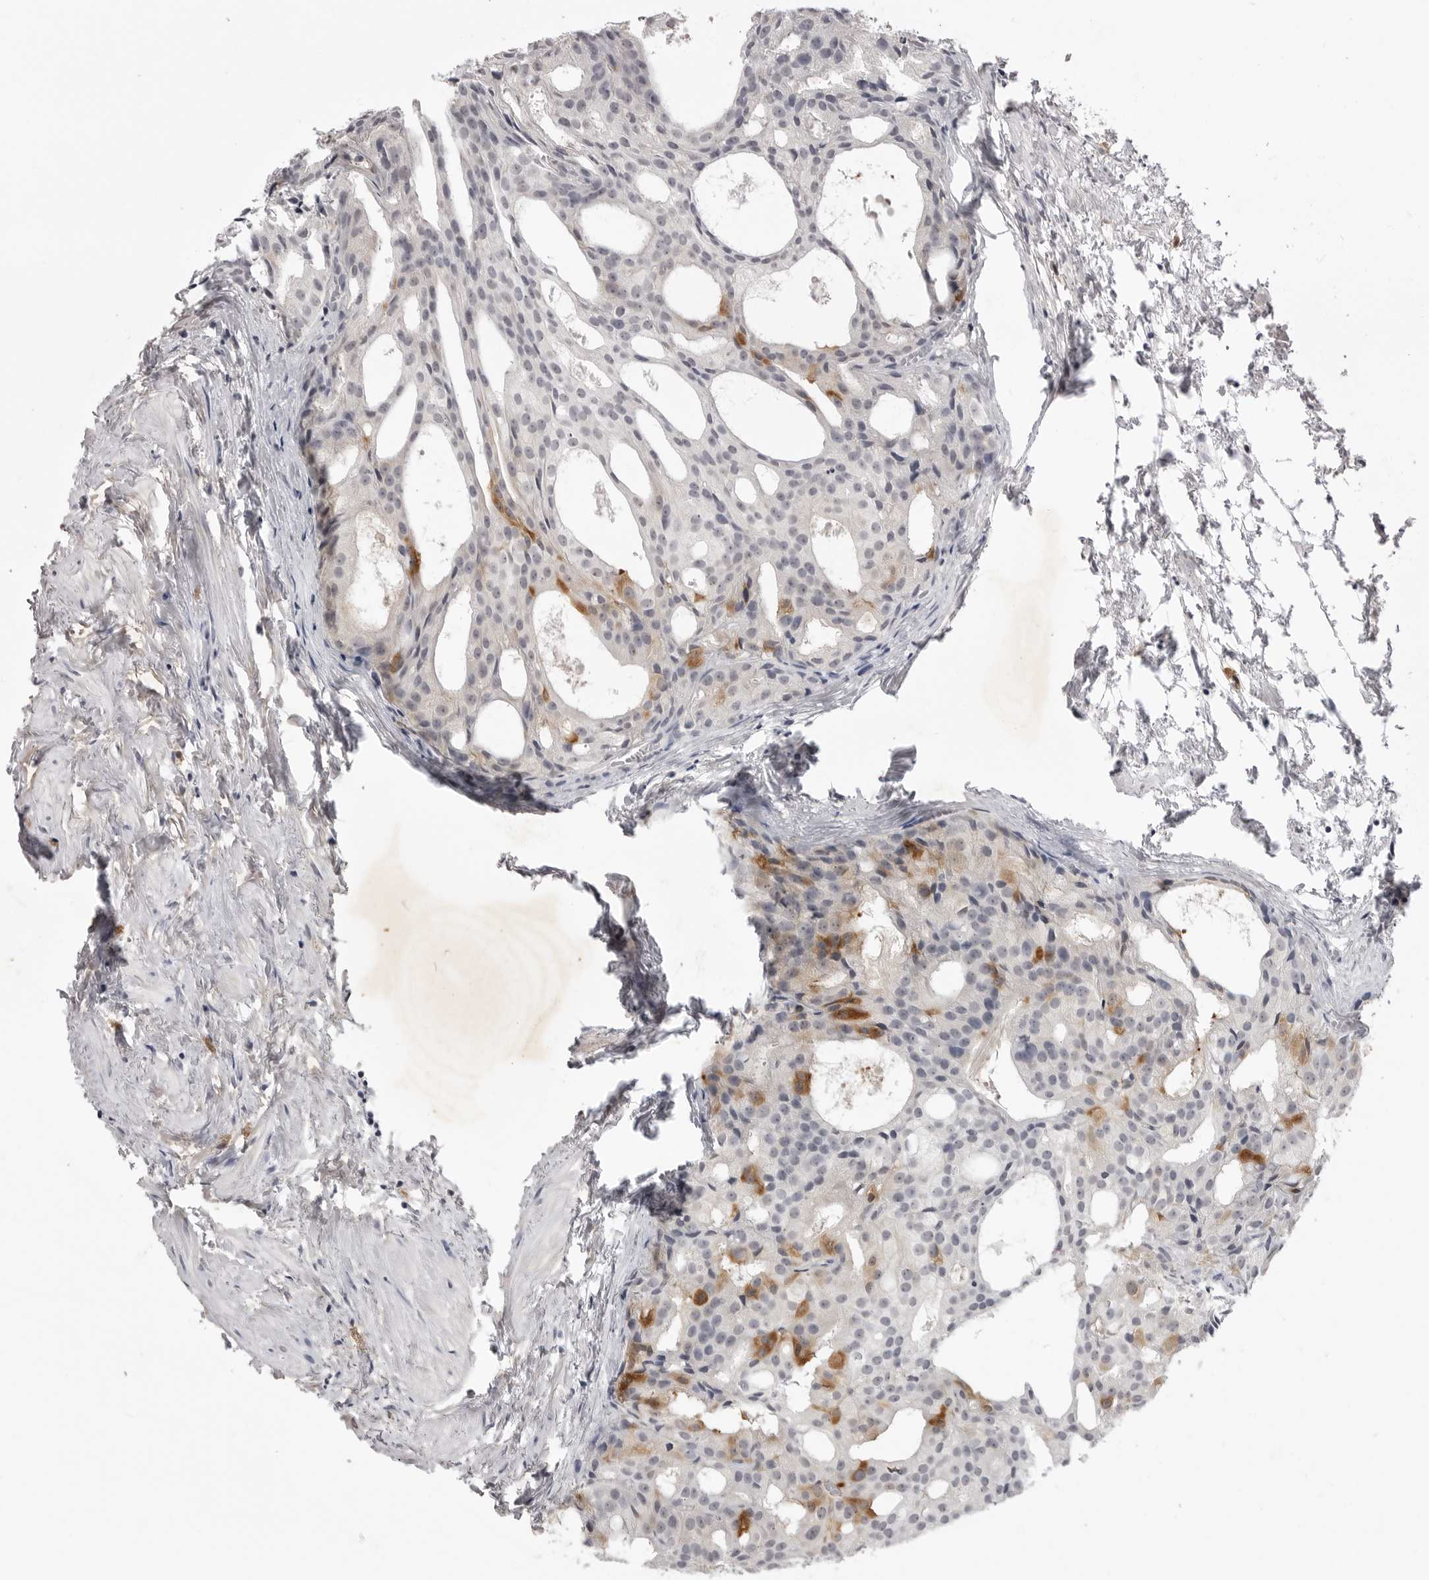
{"staining": {"intensity": "moderate", "quantity": "<25%", "location": "cytoplasmic/membranous"}, "tissue": "prostate cancer", "cell_type": "Tumor cells", "image_type": "cancer", "snomed": [{"axis": "morphology", "description": "Adenocarcinoma, Low grade"}, {"axis": "topography", "description": "Prostate"}], "caption": "IHC image of prostate adenocarcinoma (low-grade) stained for a protein (brown), which demonstrates low levels of moderate cytoplasmic/membranous positivity in approximately <25% of tumor cells.", "gene": "RRM1", "patient": {"sex": "male", "age": 88}}